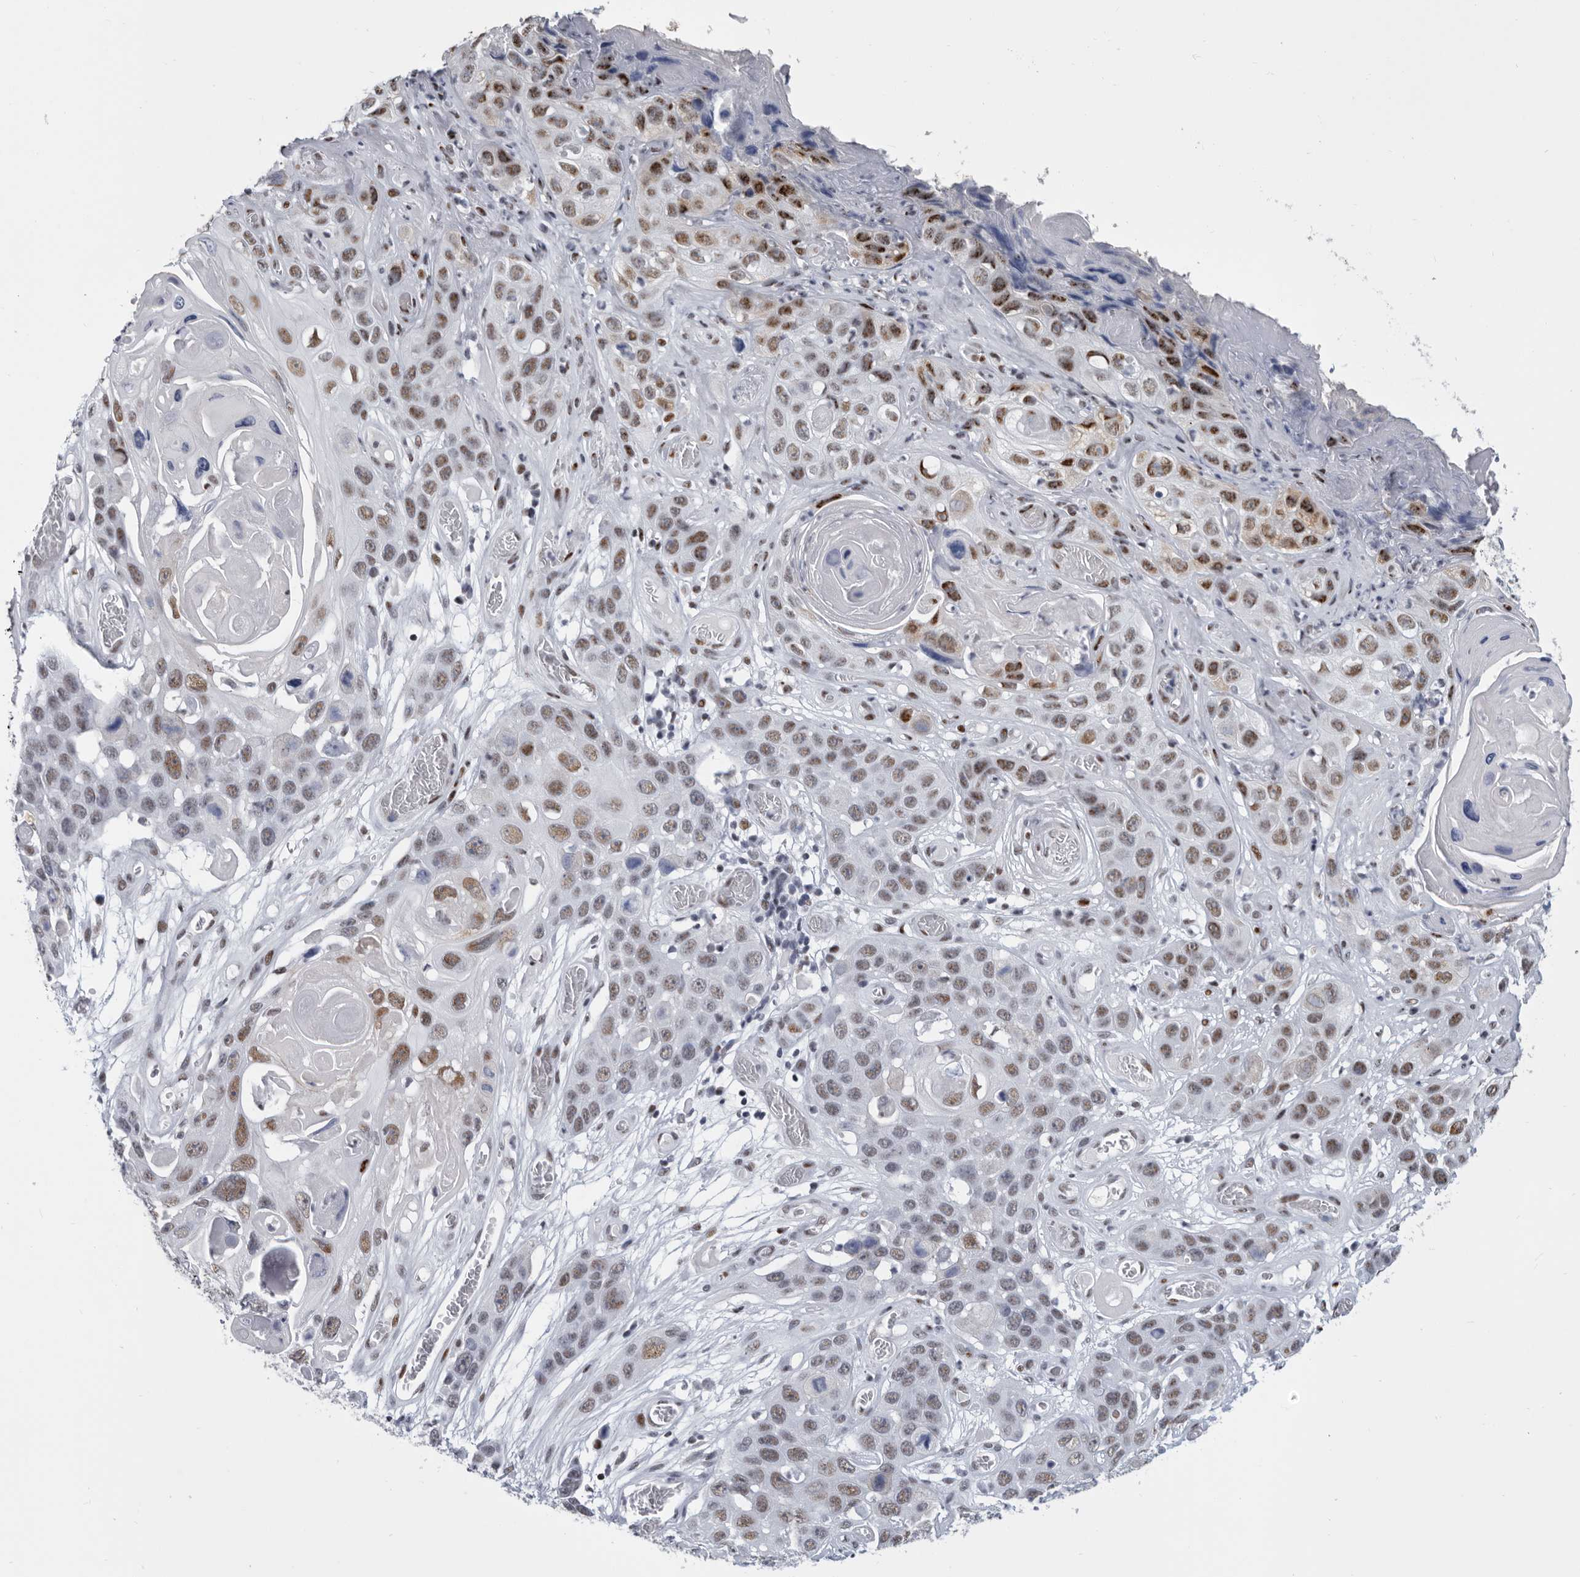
{"staining": {"intensity": "moderate", "quantity": "25%-75%", "location": "nuclear"}, "tissue": "skin cancer", "cell_type": "Tumor cells", "image_type": "cancer", "snomed": [{"axis": "morphology", "description": "Squamous cell carcinoma, NOS"}, {"axis": "topography", "description": "Skin"}], "caption": "A medium amount of moderate nuclear staining is appreciated in approximately 25%-75% of tumor cells in squamous cell carcinoma (skin) tissue.", "gene": "WRAP73", "patient": {"sex": "male", "age": 55}}